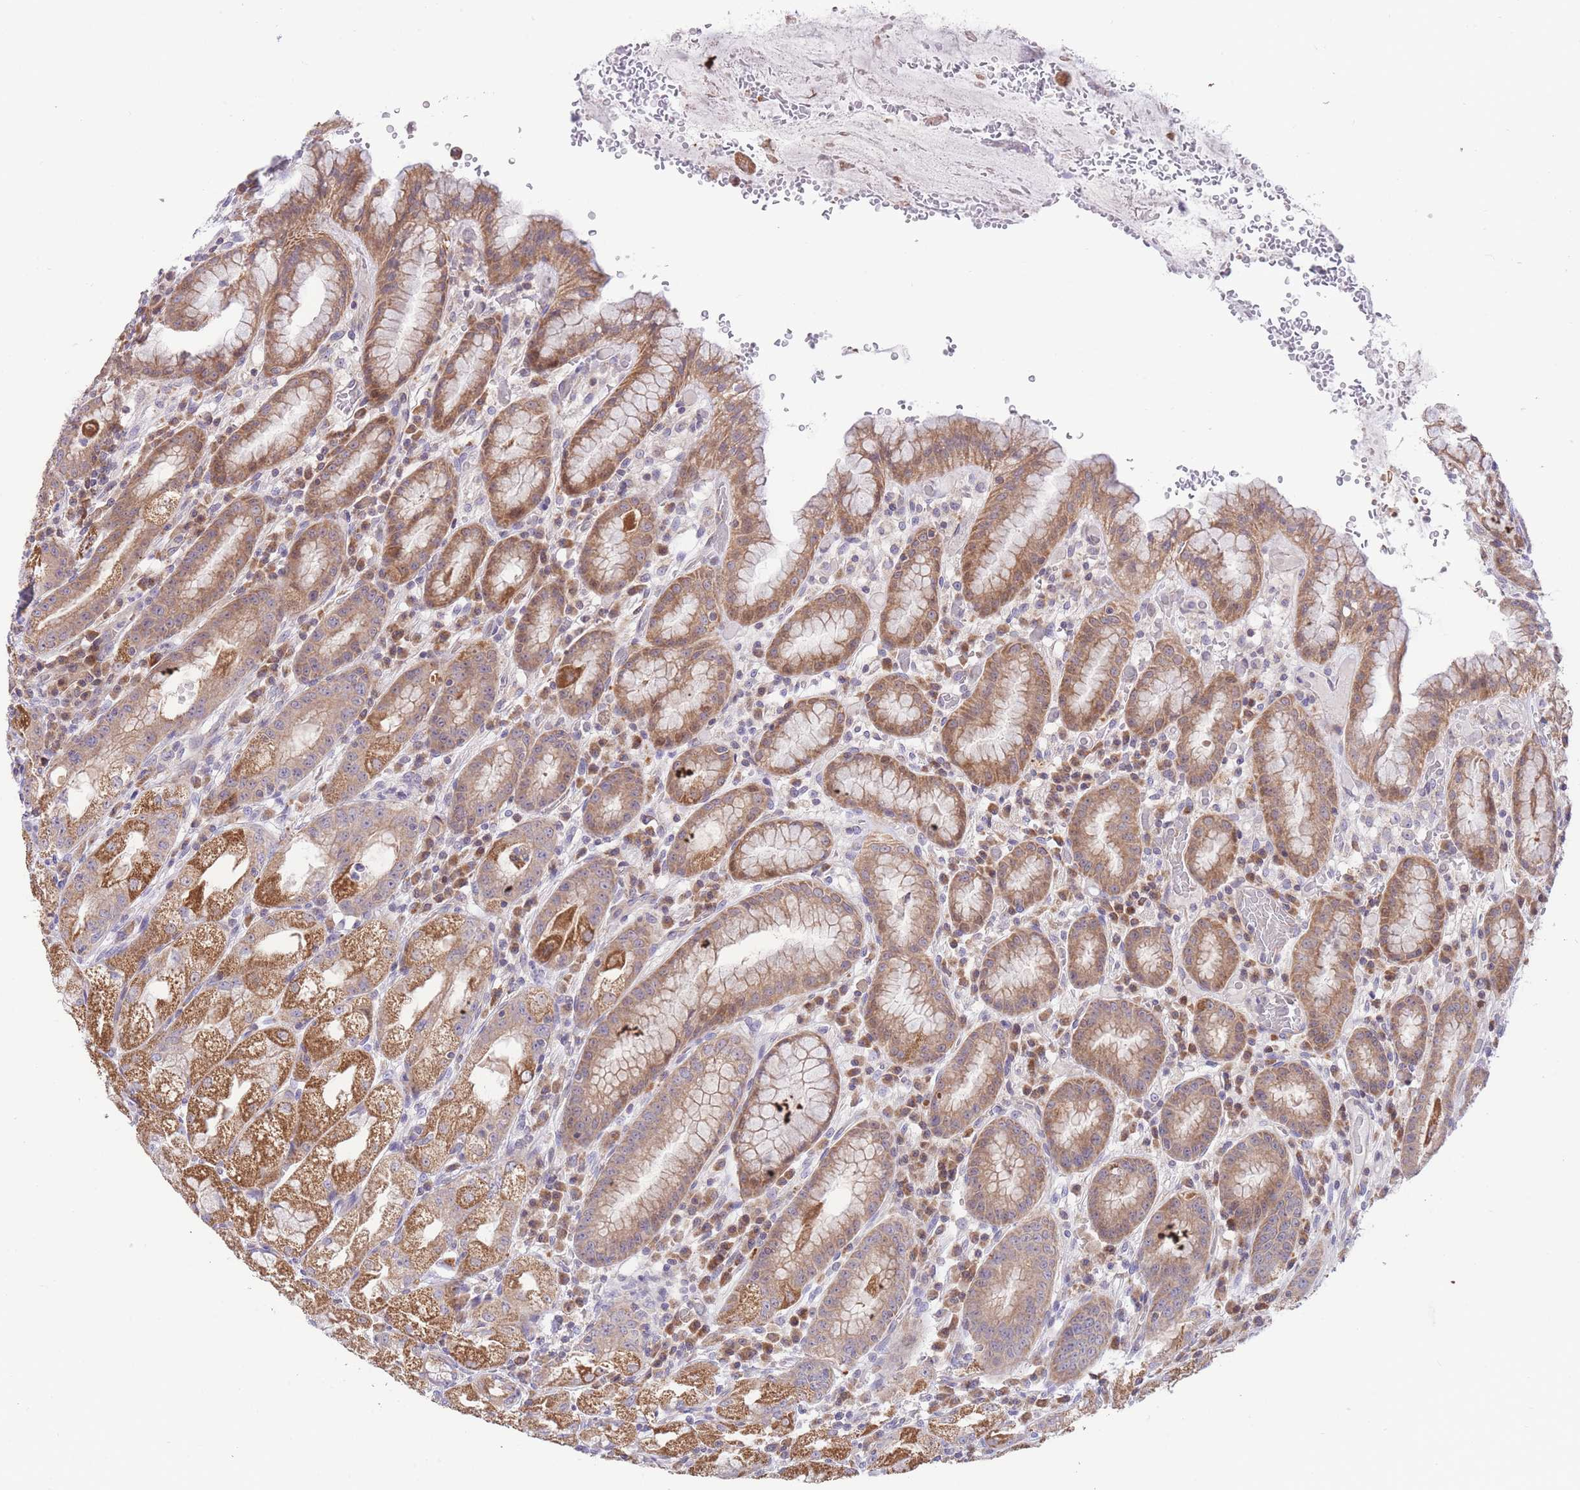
{"staining": {"intensity": "strong", "quantity": ">75%", "location": "cytoplasmic/membranous"}, "tissue": "stomach", "cell_type": "Glandular cells", "image_type": "normal", "snomed": [{"axis": "morphology", "description": "Normal tissue, NOS"}, {"axis": "topography", "description": "Stomach, upper"}], "caption": "A brown stain shows strong cytoplasmic/membranous expression of a protein in glandular cells of normal stomach.", "gene": "BOLA2B", "patient": {"sex": "male", "age": 52}}